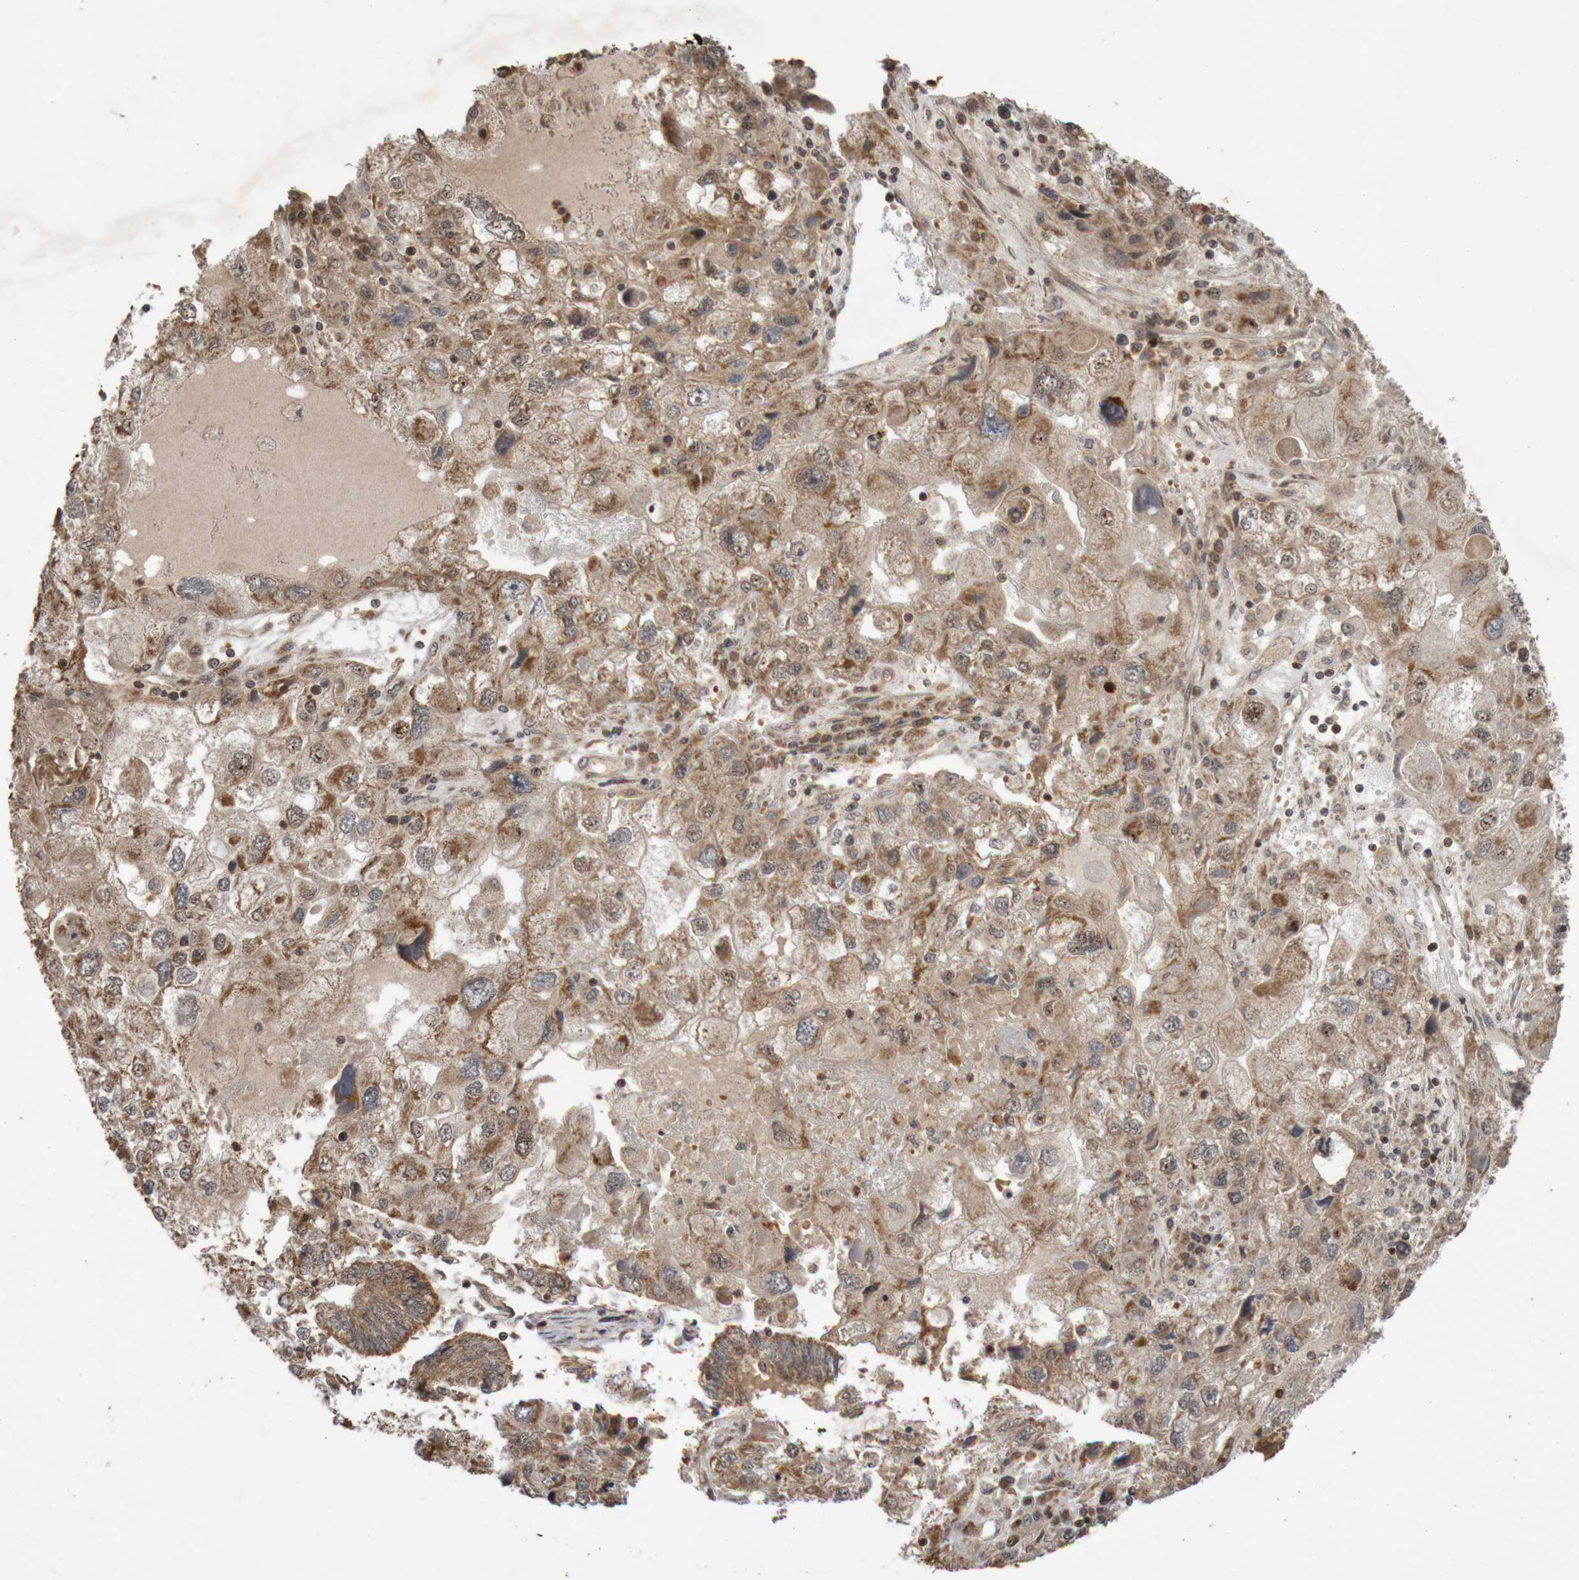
{"staining": {"intensity": "moderate", "quantity": ">75%", "location": "cytoplasmic/membranous"}, "tissue": "endometrial cancer", "cell_type": "Tumor cells", "image_type": "cancer", "snomed": [{"axis": "morphology", "description": "Adenocarcinoma, NOS"}, {"axis": "topography", "description": "Uterus"}], "caption": "Immunohistochemistry (IHC) image of neoplastic tissue: human endometrial adenocarcinoma stained using immunohistochemistry (IHC) exhibits medium levels of moderate protein expression localized specifically in the cytoplasmic/membranous of tumor cells, appearing as a cytoplasmic/membranous brown color.", "gene": "KIF21B", "patient": {"sex": "female", "age": 77}}